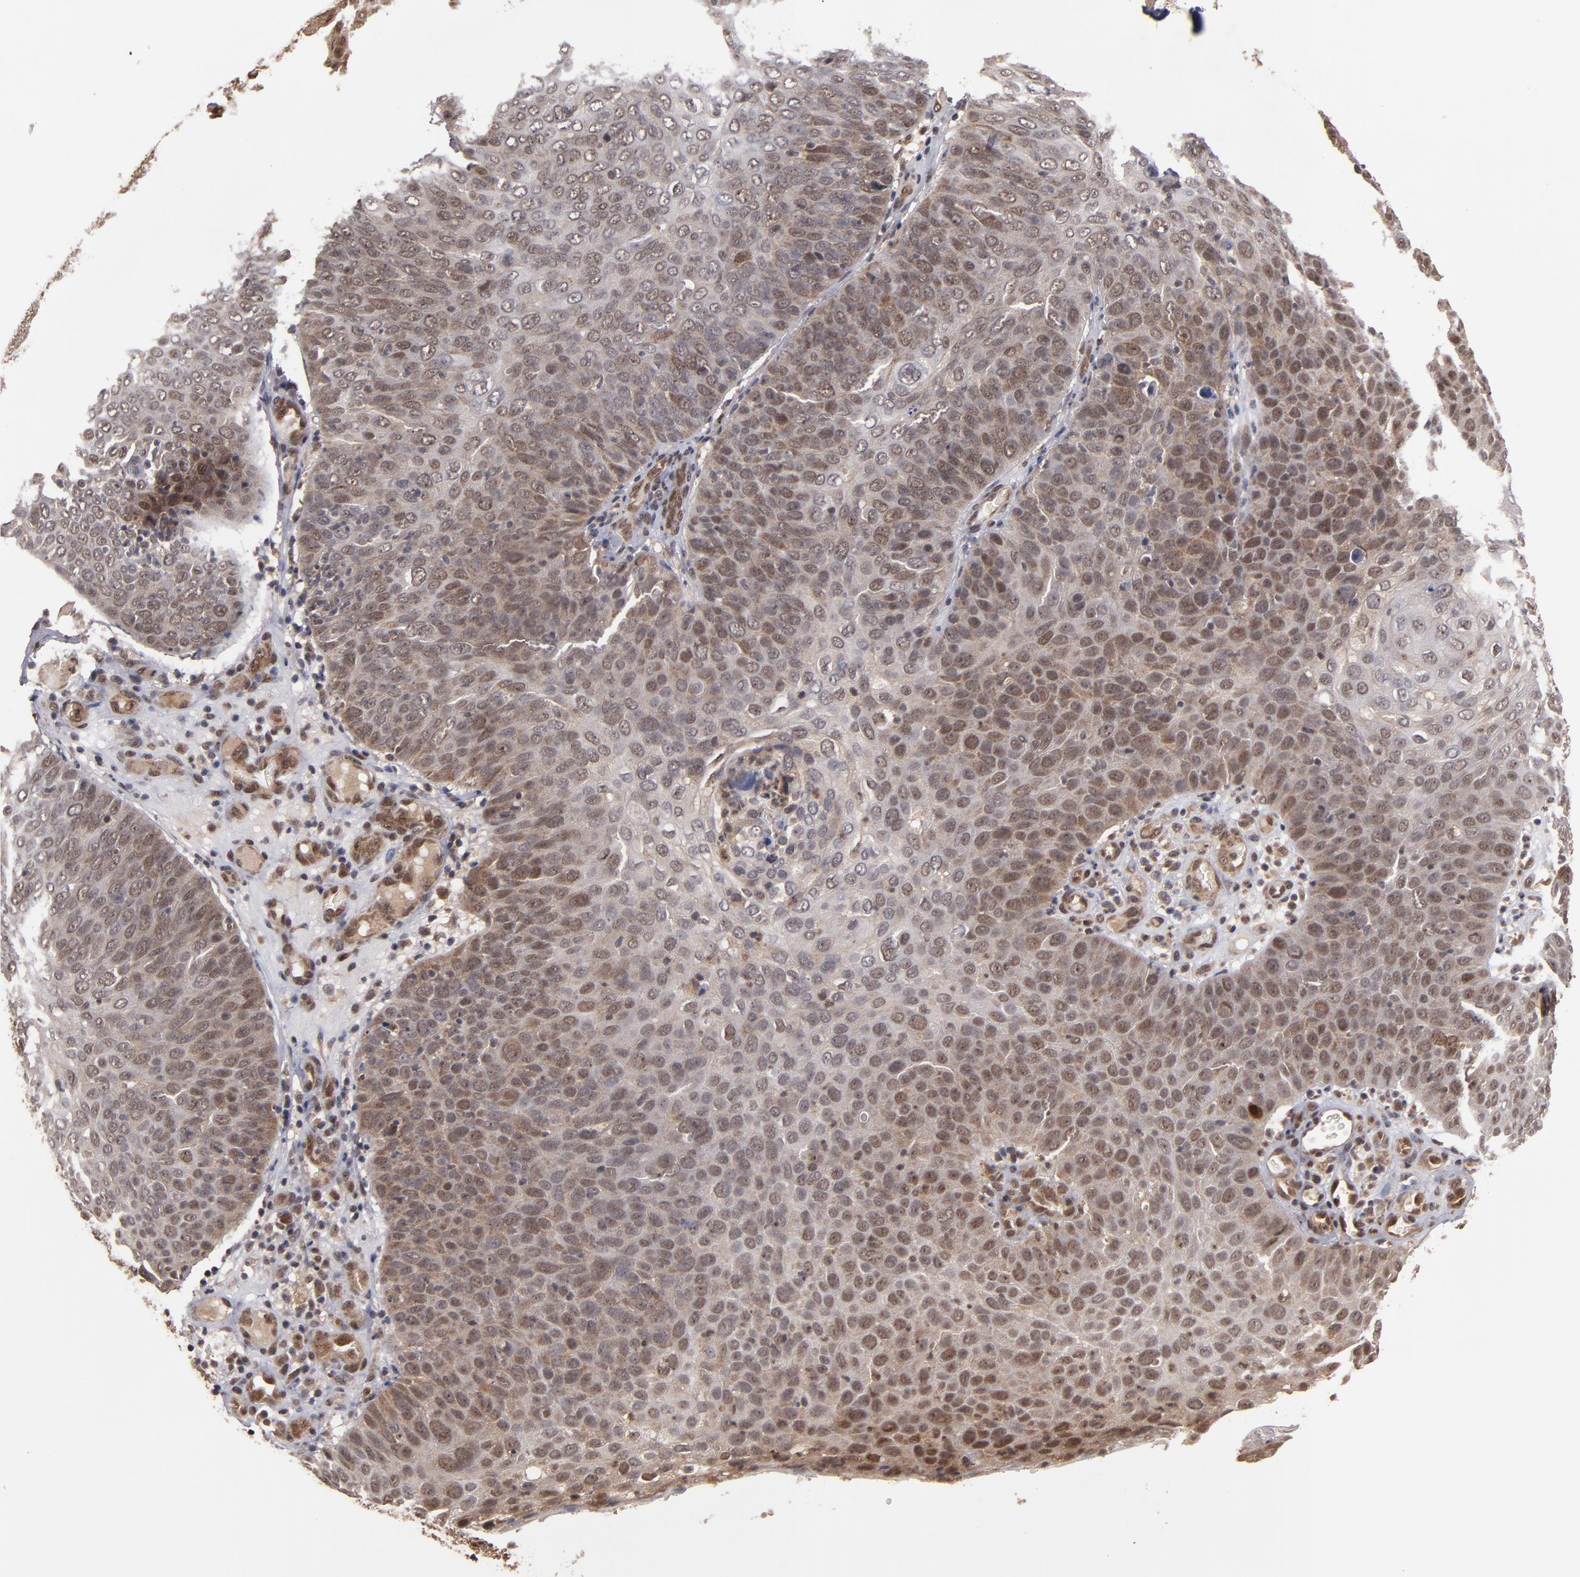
{"staining": {"intensity": "weak", "quantity": ">75%", "location": "nuclear"}, "tissue": "skin cancer", "cell_type": "Tumor cells", "image_type": "cancer", "snomed": [{"axis": "morphology", "description": "Squamous cell carcinoma, NOS"}, {"axis": "topography", "description": "Skin"}], "caption": "Protein expression analysis of human skin squamous cell carcinoma reveals weak nuclear positivity in about >75% of tumor cells.", "gene": "CUL5", "patient": {"sex": "male", "age": 87}}